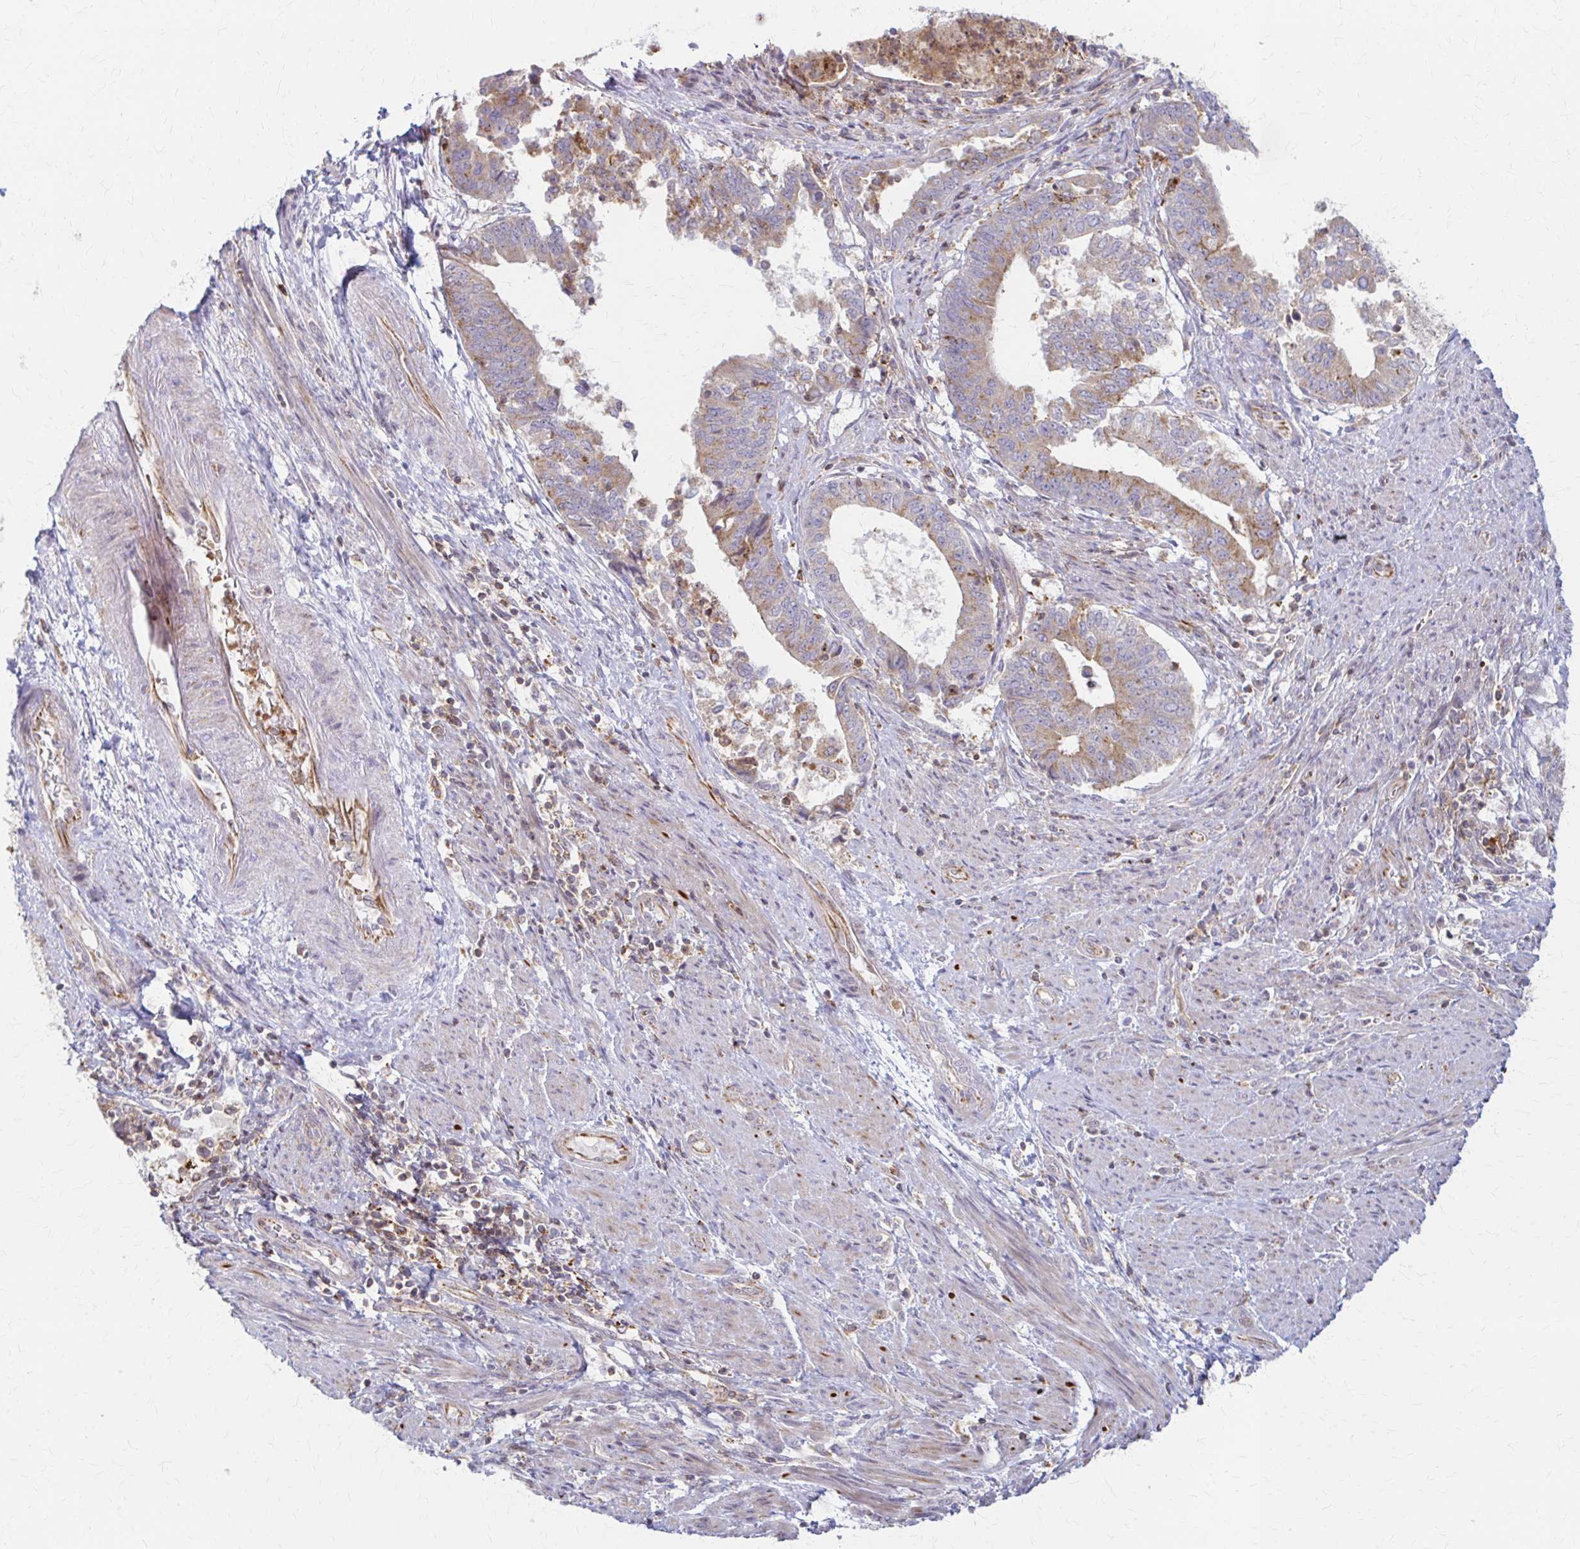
{"staining": {"intensity": "weak", "quantity": ">75%", "location": "cytoplasmic/membranous"}, "tissue": "endometrial cancer", "cell_type": "Tumor cells", "image_type": "cancer", "snomed": [{"axis": "morphology", "description": "Adenocarcinoma, NOS"}, {"axis": "topography", "description": "Endometrium"}], "caption": "Endometrial cancer (adenocarcinoma) stained for a protein (brown) shows weak cytoplasmic/membranous positive positivity in approximately >75% of tumor cells.", "gene": "ARHGAP35", "patient": {"sex": "female", "age": 65}}